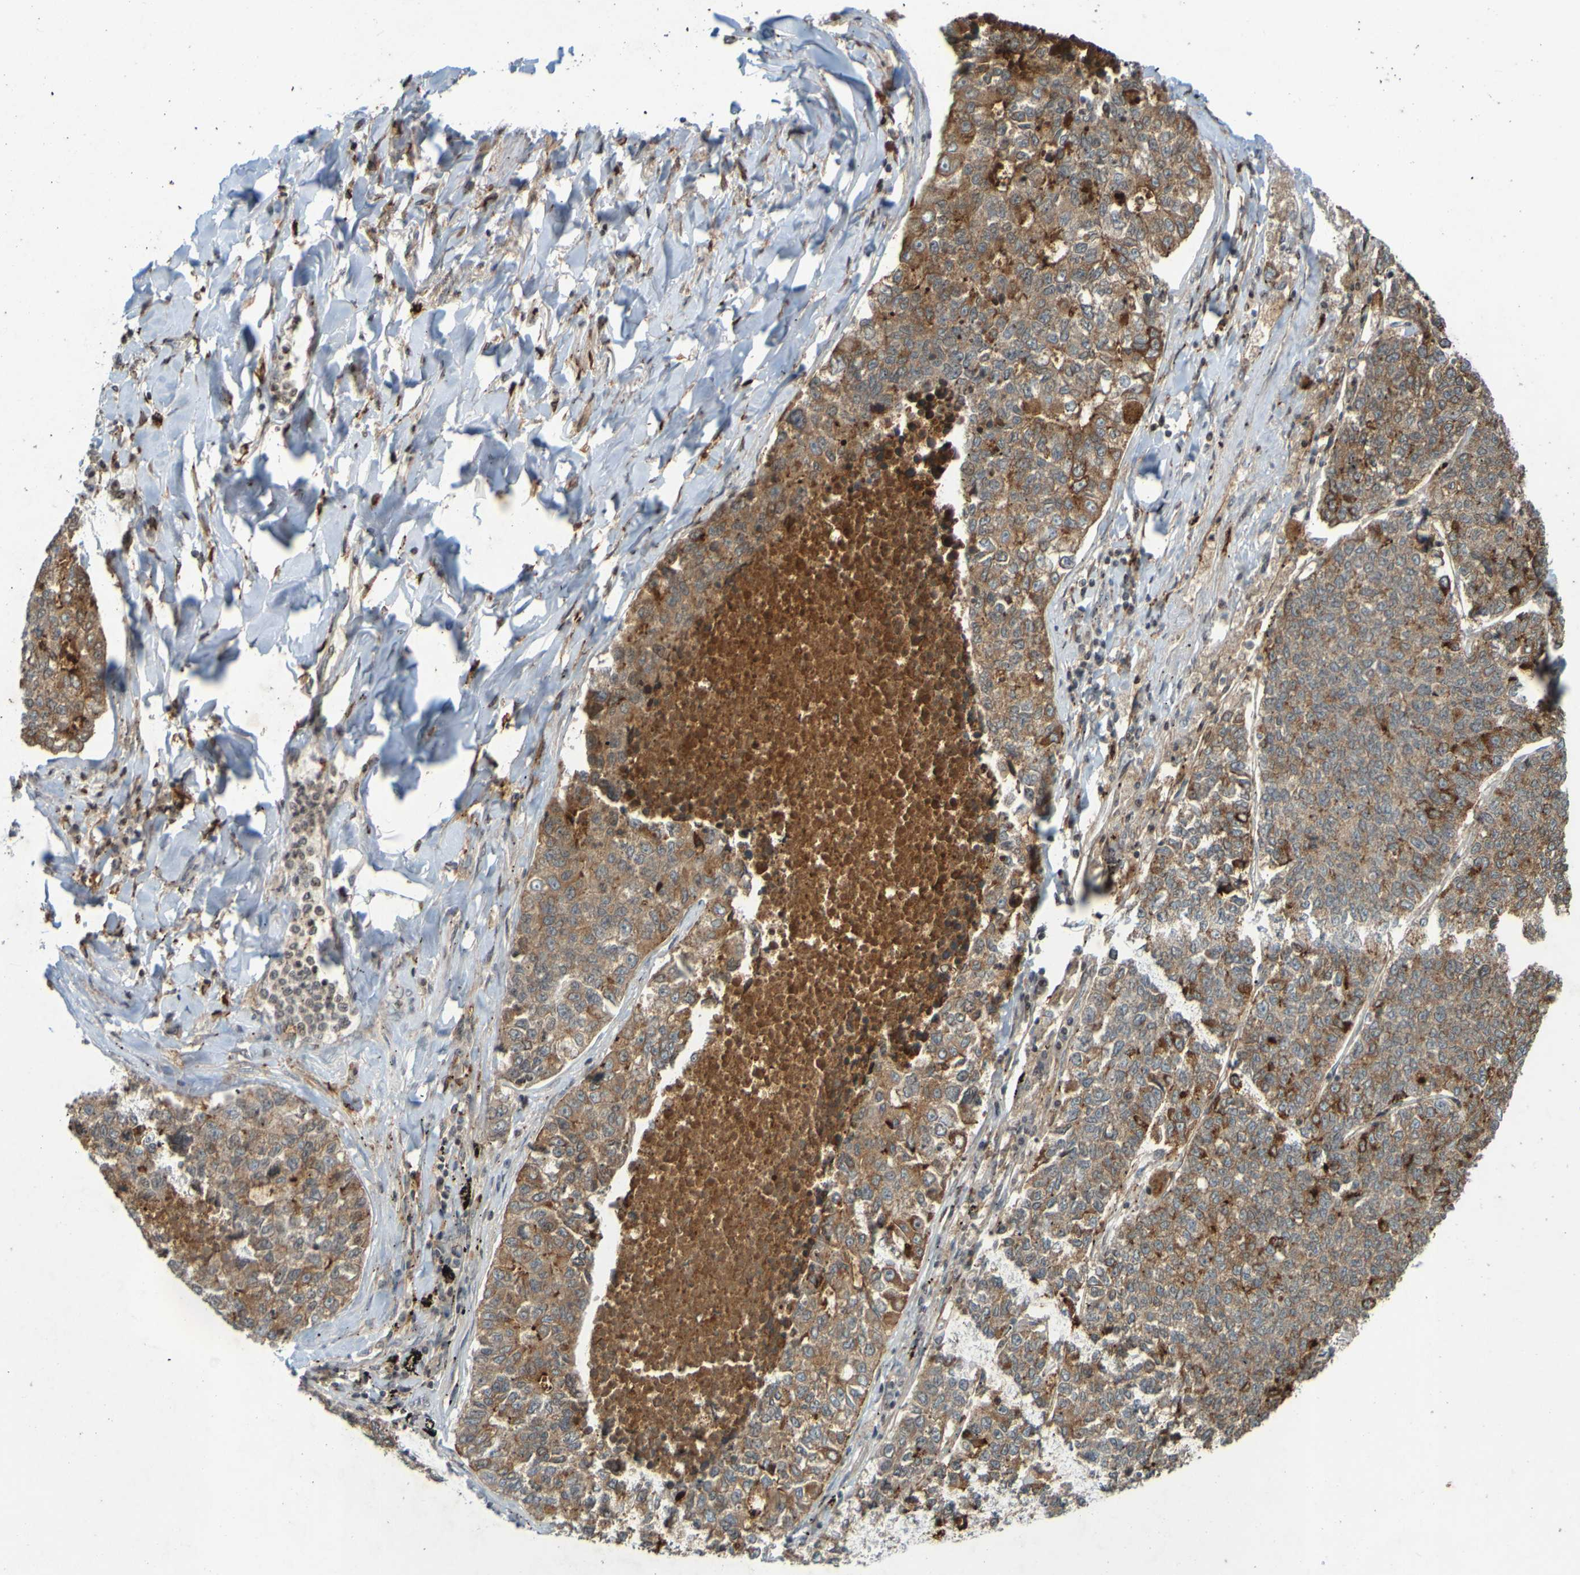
{"staining": {"intensity": "moderate", "quantity": "25%-75%", "location": "cytoplasmic/membranous"}, "tissue": "lung cancer", "cell_type": "Tumor cells", "image_type": "cancer", "snomed": [{"axis": "morphology", "description": "Adenocarcinoma, NOS"}, {"axis": "topography", "description": "Lung"}], "caption": "Immunohistochemistry histopathology image of neoplastic tissue: lung adenocarcinoma stained using immunohistochemistry (IHC) displays medium levels of moderate protein expression localized specifically in the cytoplasmic/membranous of tumor cells, appearing as a cytoplasmic/membranous brown color.", "gene": "GUCY1A1", "patient": {"sex": "male", "age": 49}}